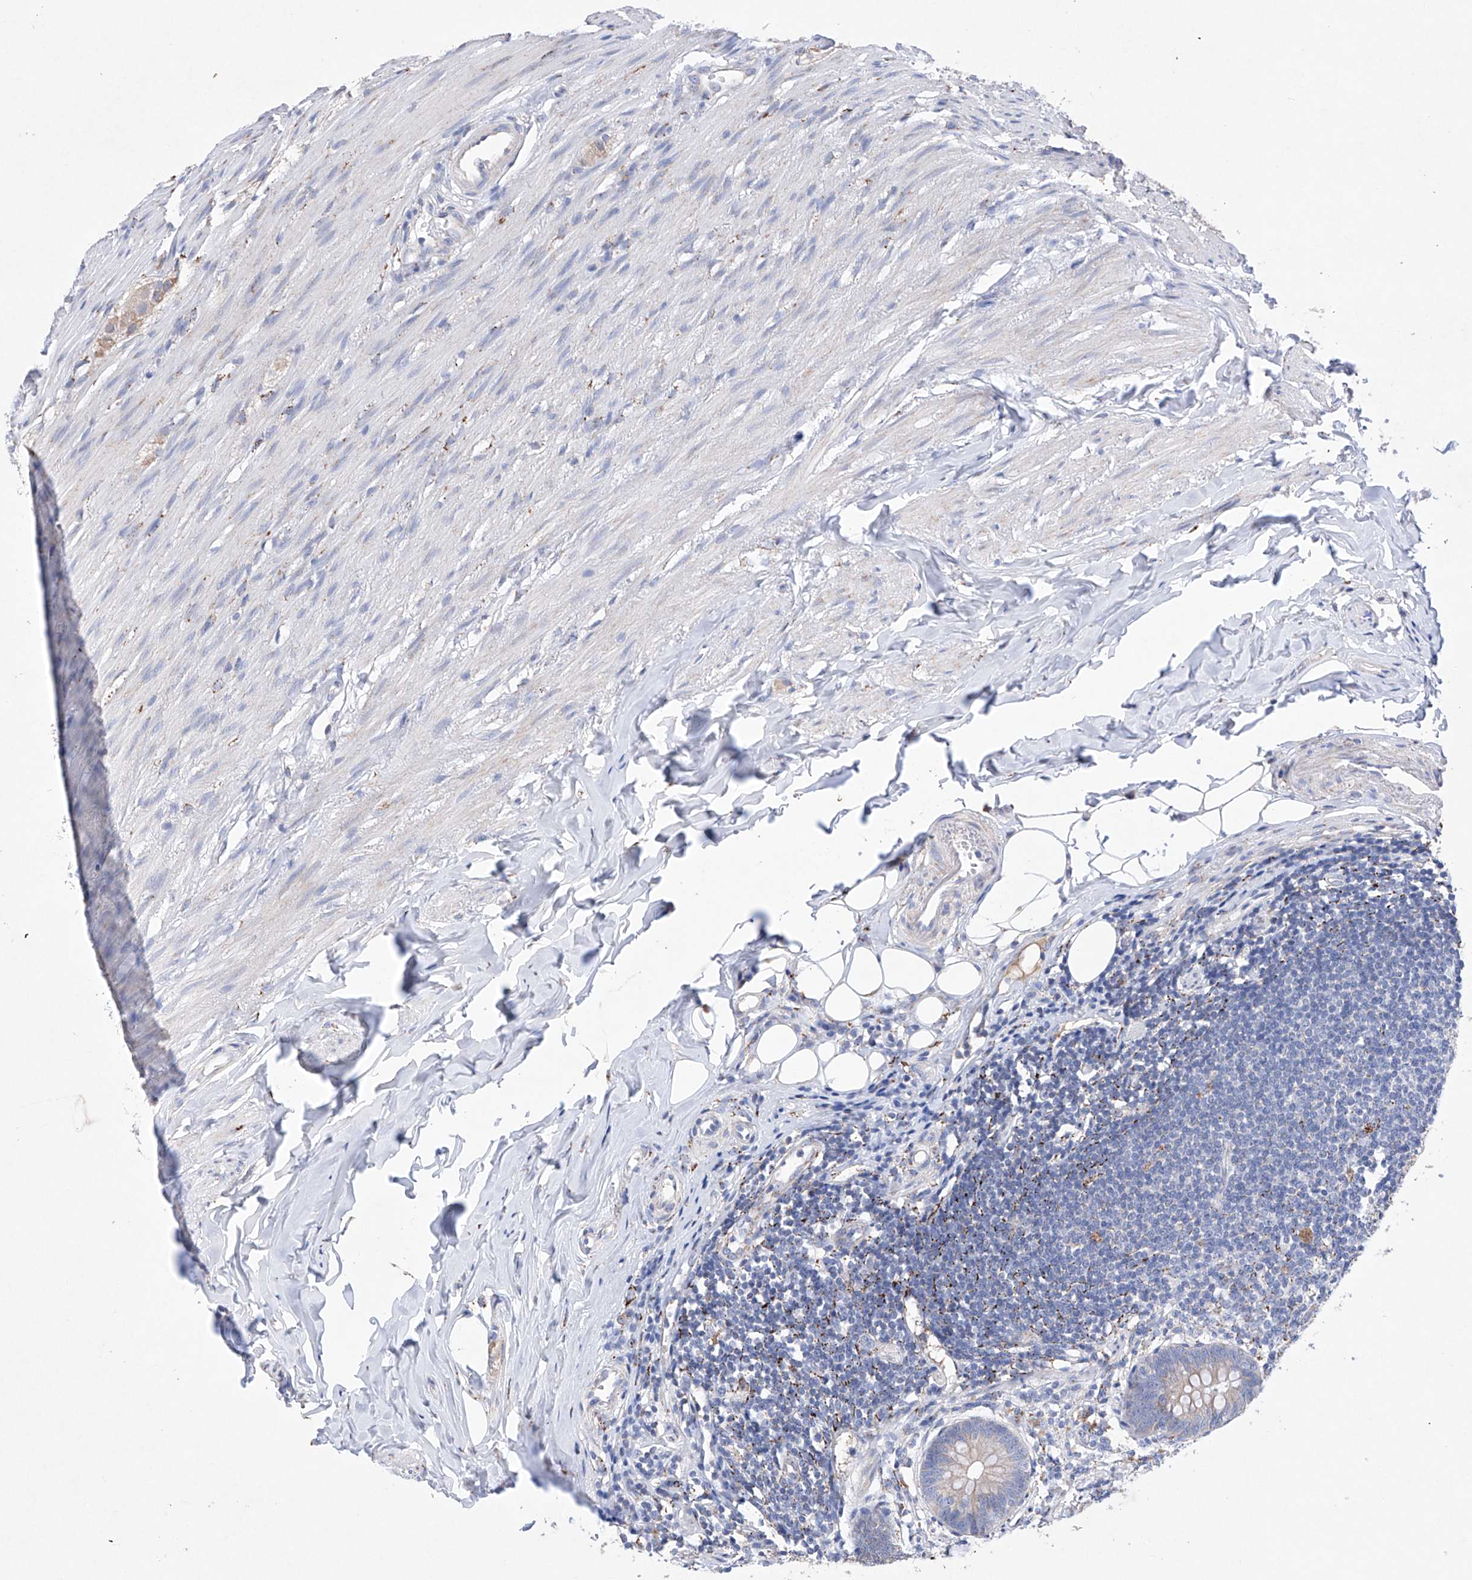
{"staining": {"intensity": "weak", "quantity": "<25%", "location": "cytoplasmic/membranous"}, "tissue": "appendix", "cell_type": "Glandular cells", "image_type": "normal", "snomed": [{"axis": "morphology", "description": "Normal tissue, NOS"}, {"axis": "topography", "description": "Appendix"}], "caption": "Immunohistochemistry (IHC) image of normal human appendix stained for a protein (brown), which displays no positivity in glandular cells.", "gene": "NRROS", "patient": {"sex": "female", "age": 62}}